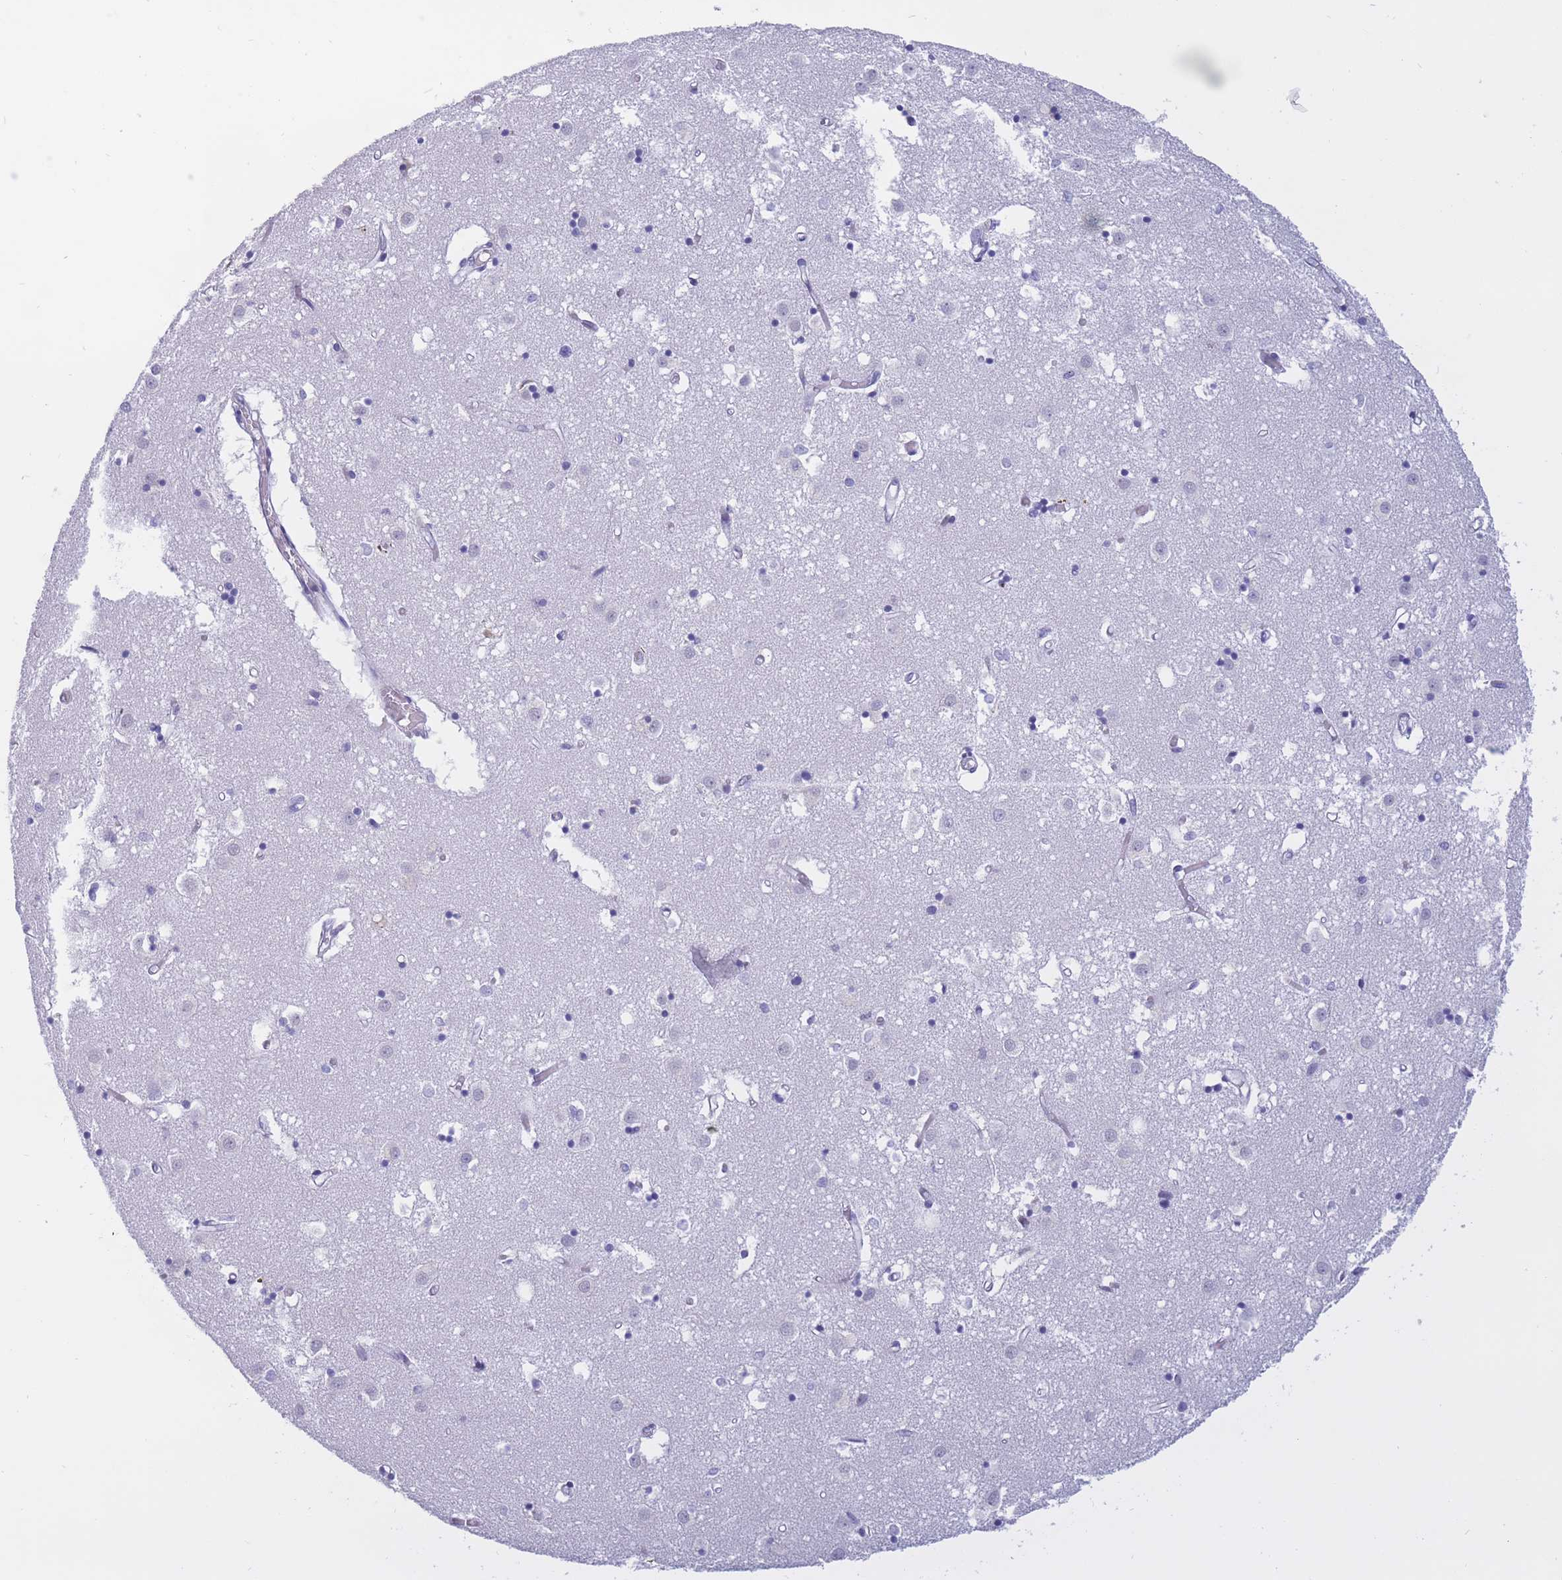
{"staining": {"intensity": "negative", "quantity": "none", "location": "none"}, "tissue": "caudate", "cell_type": "Glial cells", "image_type": "normal", "snomed": [{"axis": "morphology", "description": "Normal tissue, NOS"}, {"axis": "topography", "description": "Lateral ventricle wall"}], "caption": "An IHC micrograph of benign caudate is shown. There is no staining in glial cells of caudate. The staining is performed using DAB brown chromogen with nuclei counter-stained in using hematoxylin.", "gene": "NASP", "patient": {"sex": "male", "age": 70}}